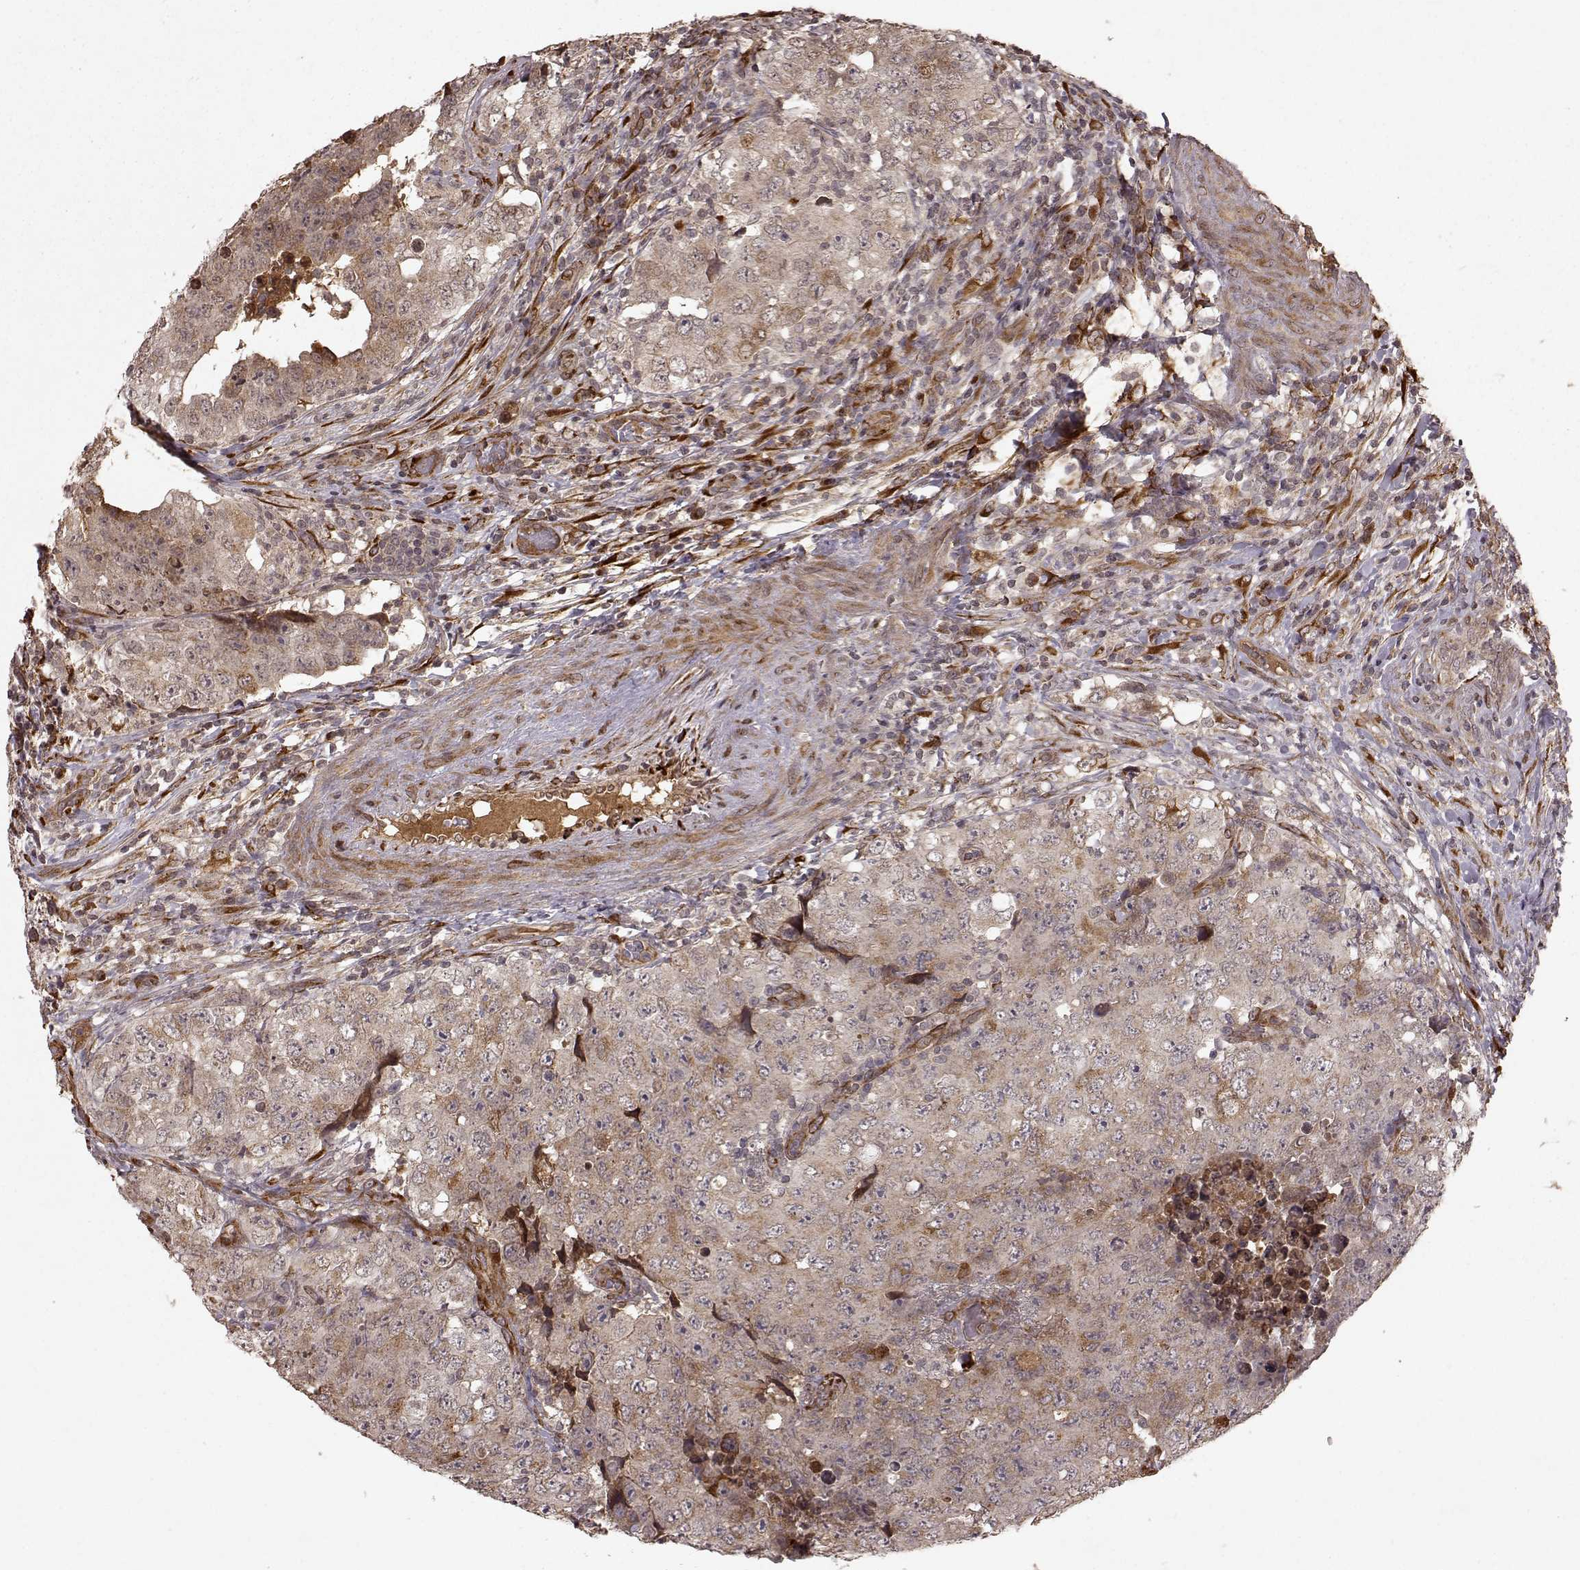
{"staining": {"intensity": "moderate", "quantity": "<25%", "location": "cytoplasmic/membranous"}, "tissue": "testis cancer", "cell_type": "Tumor cells", "image_type": "cancer", "snomed": [{"axis": "morphology", "description": "Seminoma, NOS"}, {"axis": "topography", "description": "Testis"}], "caption": "Testis cancer (seminoma) stained with DAB IHC shows low levels of moderate cytoplasmic/membranous positivity in approximately <25% of tumor cells.", "gene": "FSTL1", "patient": {"sex": "male", "age": 34}}